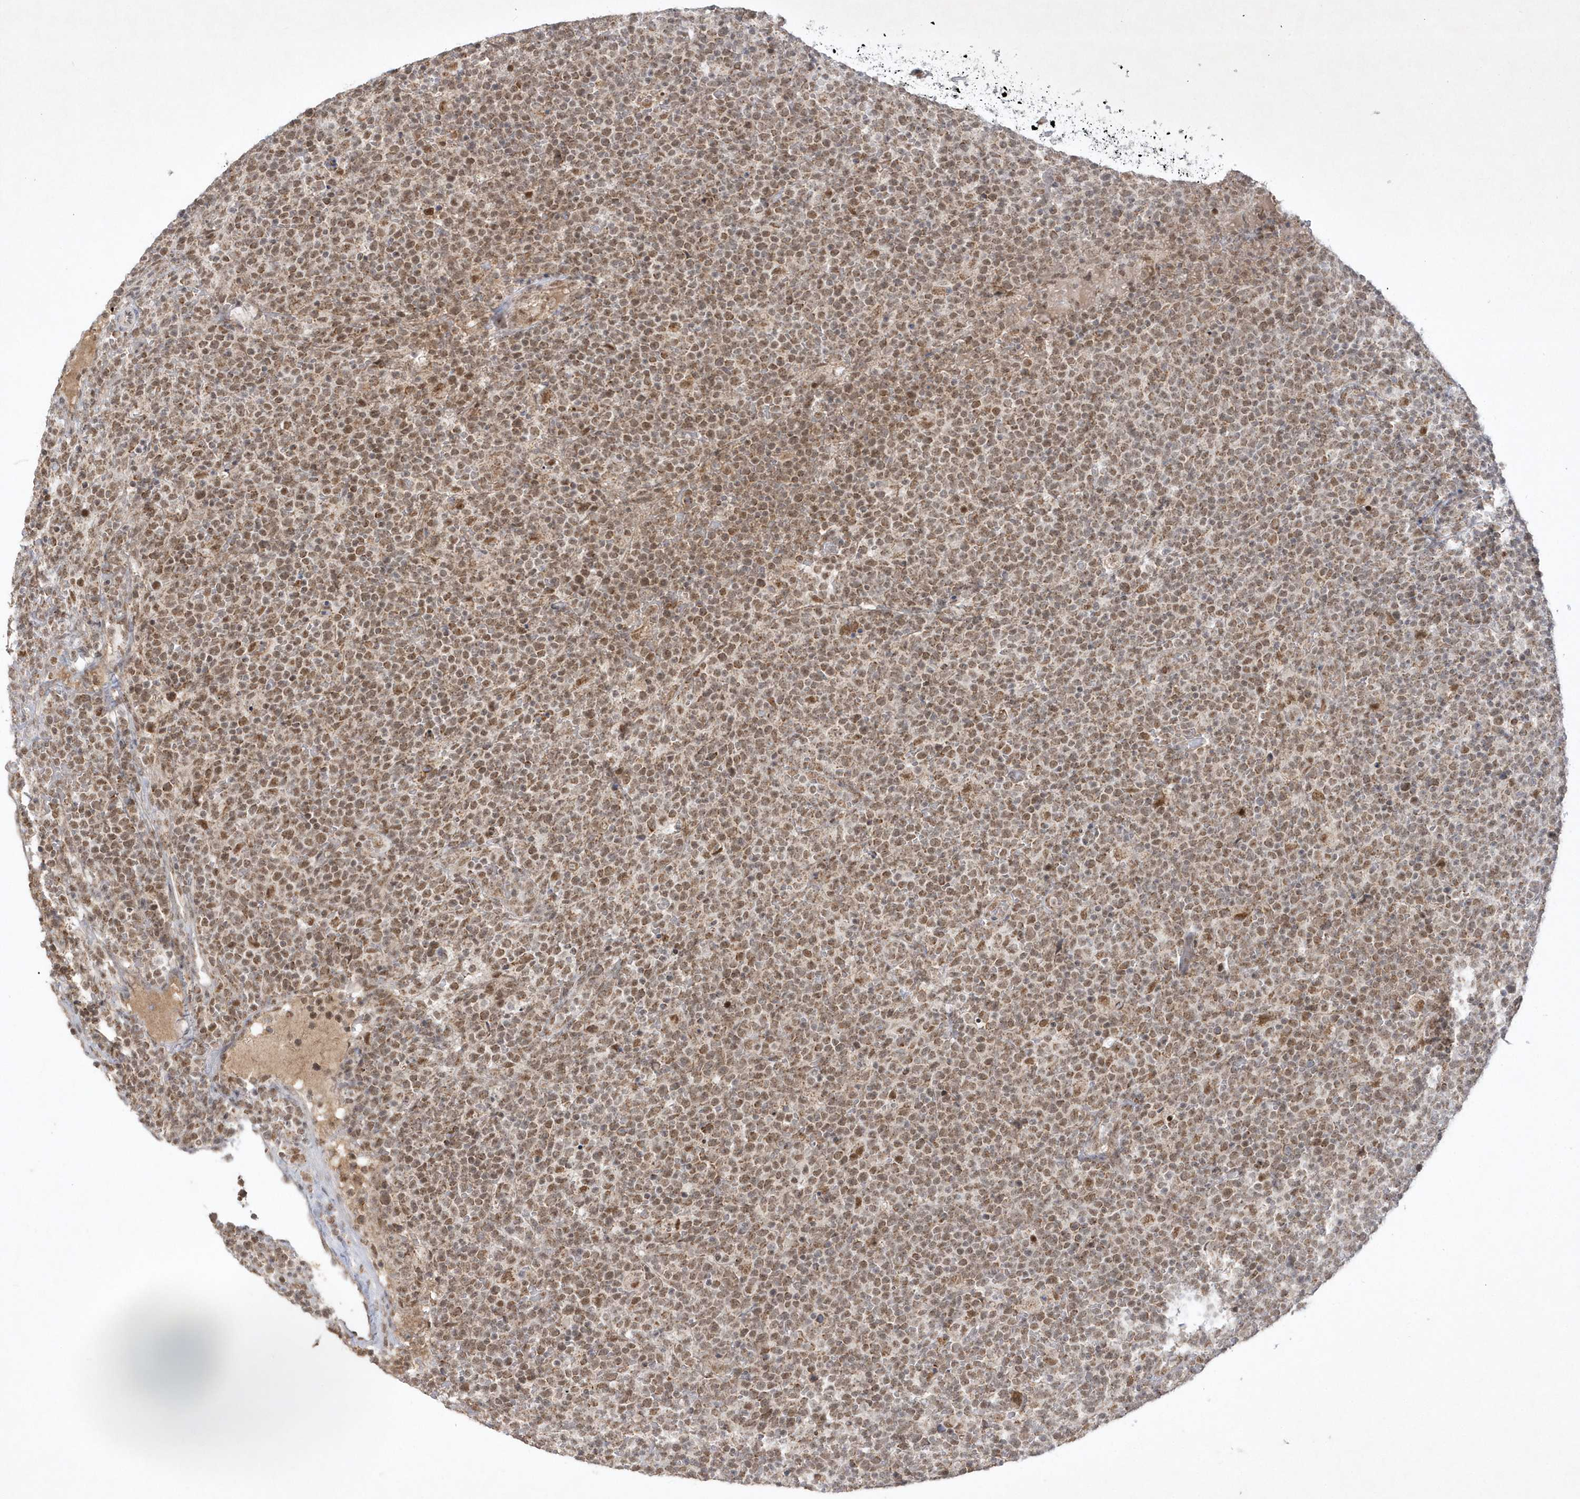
{"staining": {"intensity": "moderate", "quantity": ">75%", "location": "nuclear"}, "tissue": "lymphoma", "cell_type": "Tumor cells", "image_type": "cancer", "snomed": [{"axis": "morphology", "description": "Malignant lymphoma, non-Hodgkin's type, High grade"}, {"axis": "topography", "description": "Lymph node"}], "caption": "A high-resolution image shows IHC staining of lymphoma, which demonstrates moderate nuclear positivity in about >75% of tumor cells. The staining was performed using DAB (3,3'-diaminobenzidine), with brown indicating positive protein expression. Nuclei are stained blue with hematoxylin.", "gene": "CPSF3", "patient": {"sex": "male", "age": 61}}